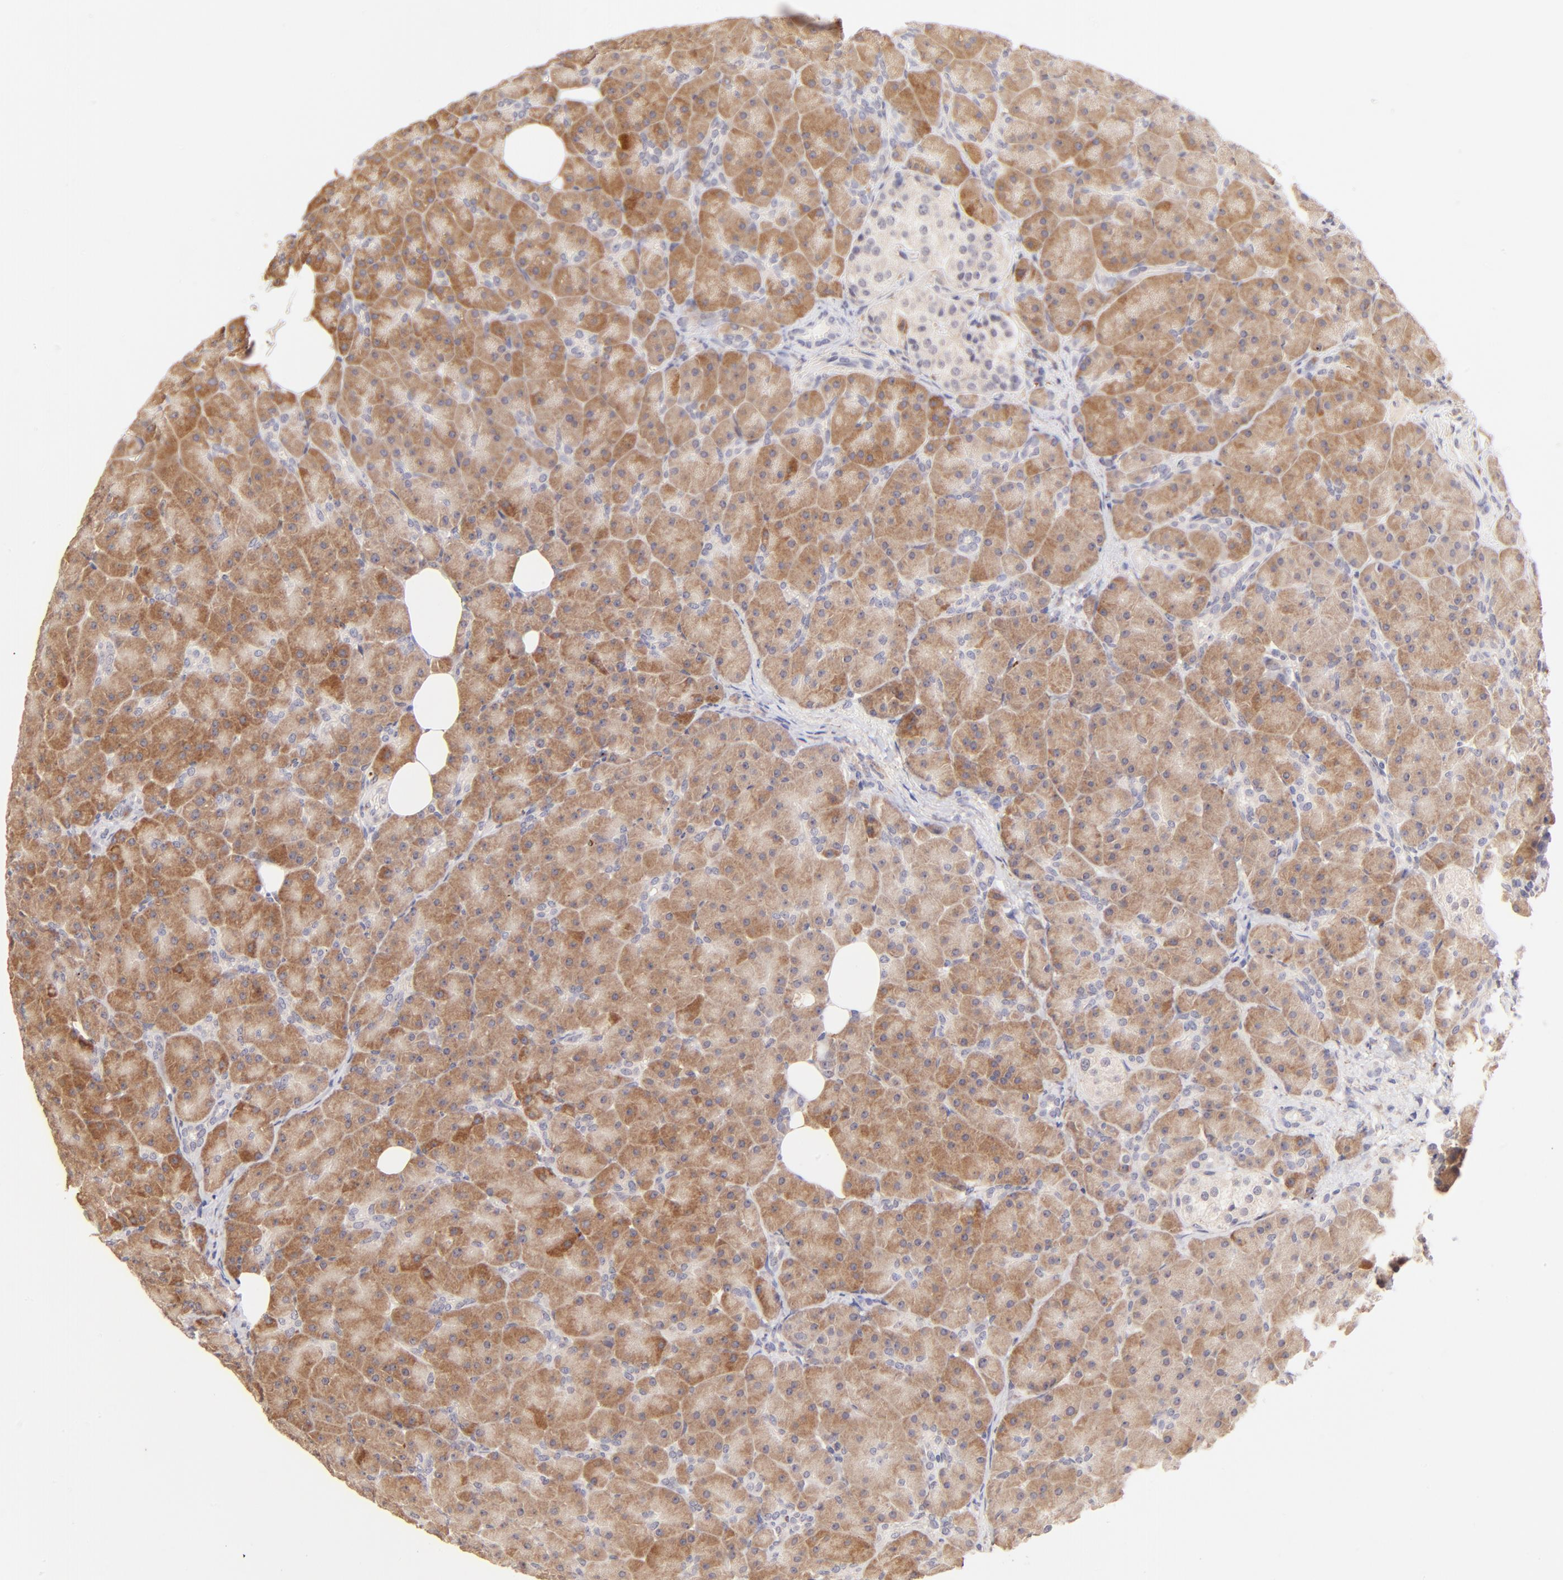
{"staining": {"intensity": "strong", "quantity": ">75%", "location": "cytoplasmic/membranous"}, "tissue": "pancreas", "cell_type": "Exocrine glandular cells", "image_type": "normal", "snomed": [{"axis": "morphology", "description": "Normal tissue, NOS"}, {"axis": "topography", "description": "Pancreas"}], "caption": "Exocrine glandular cells demonstrate strong cytoplasmic/membranous staining in approximately >75% of cells in normal pancreas. (brown staining indicates protein expression, while blue staining denotes nuclei).", "gene": "SPARC", "patient": {"sex": "male", "age": 66}}